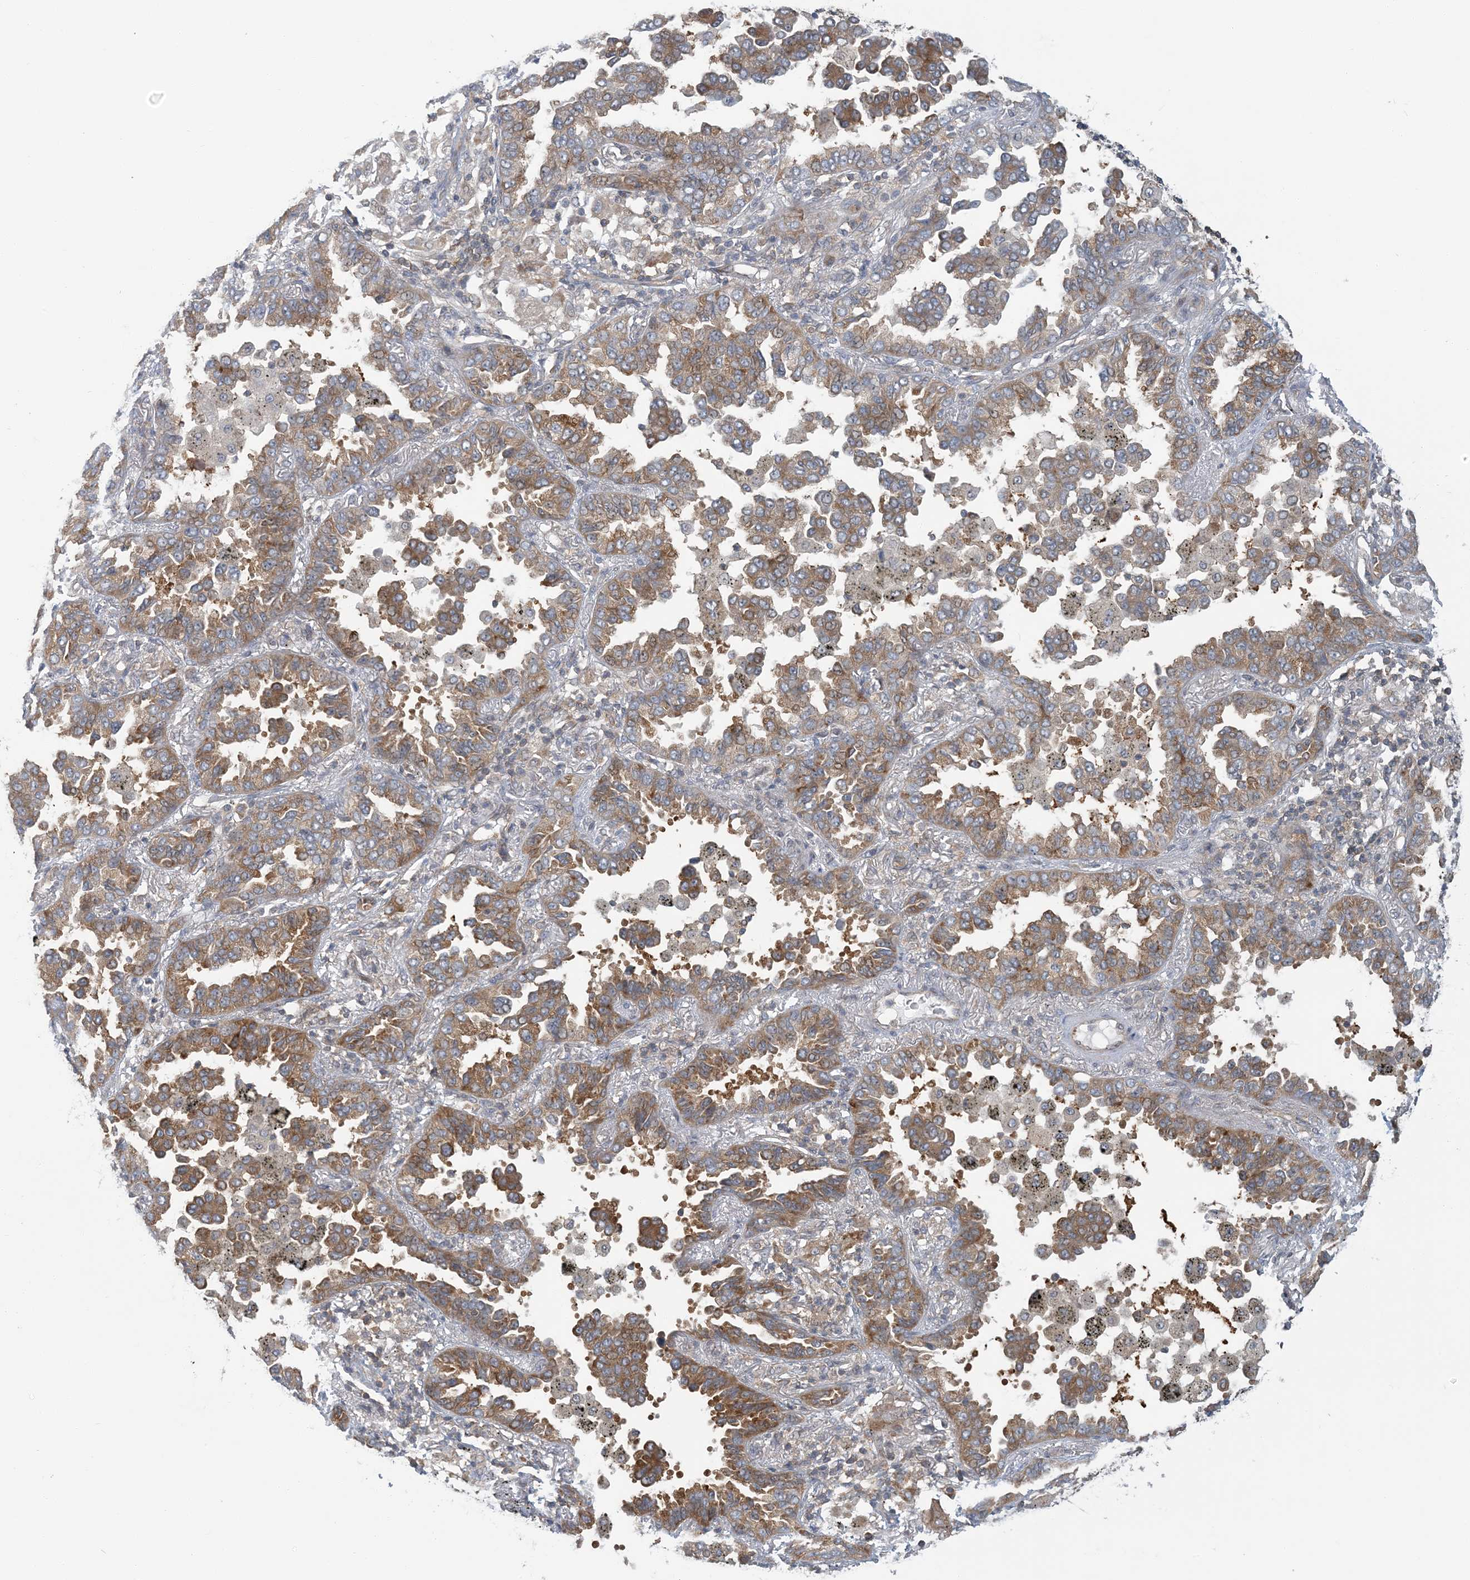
{"staining": {"intensity": "moderate", "quantity": ">75%", "location": "cytoplasmic/membranous"}, "tissue": "lung cancer", "cell_type": "Tumor cells", "image_type": "cancer", "snomed": [{"axis": "morphology", "description": "Normal tissue, NOS"}, {"axis": "morphology", "description": "Adenocarcinoma, NOS"}, {"axis": "topography", "description": "Lung"}], "caption": "About >75% of tumor cells in human adenocarcinoma (lung) demonstrate moderate cytoplasmic/membranous protein staining as visualized by brown immunohistochemical staining.", "gene": "ATP13A2", "patient": {"sex": "male", "age": 59}}